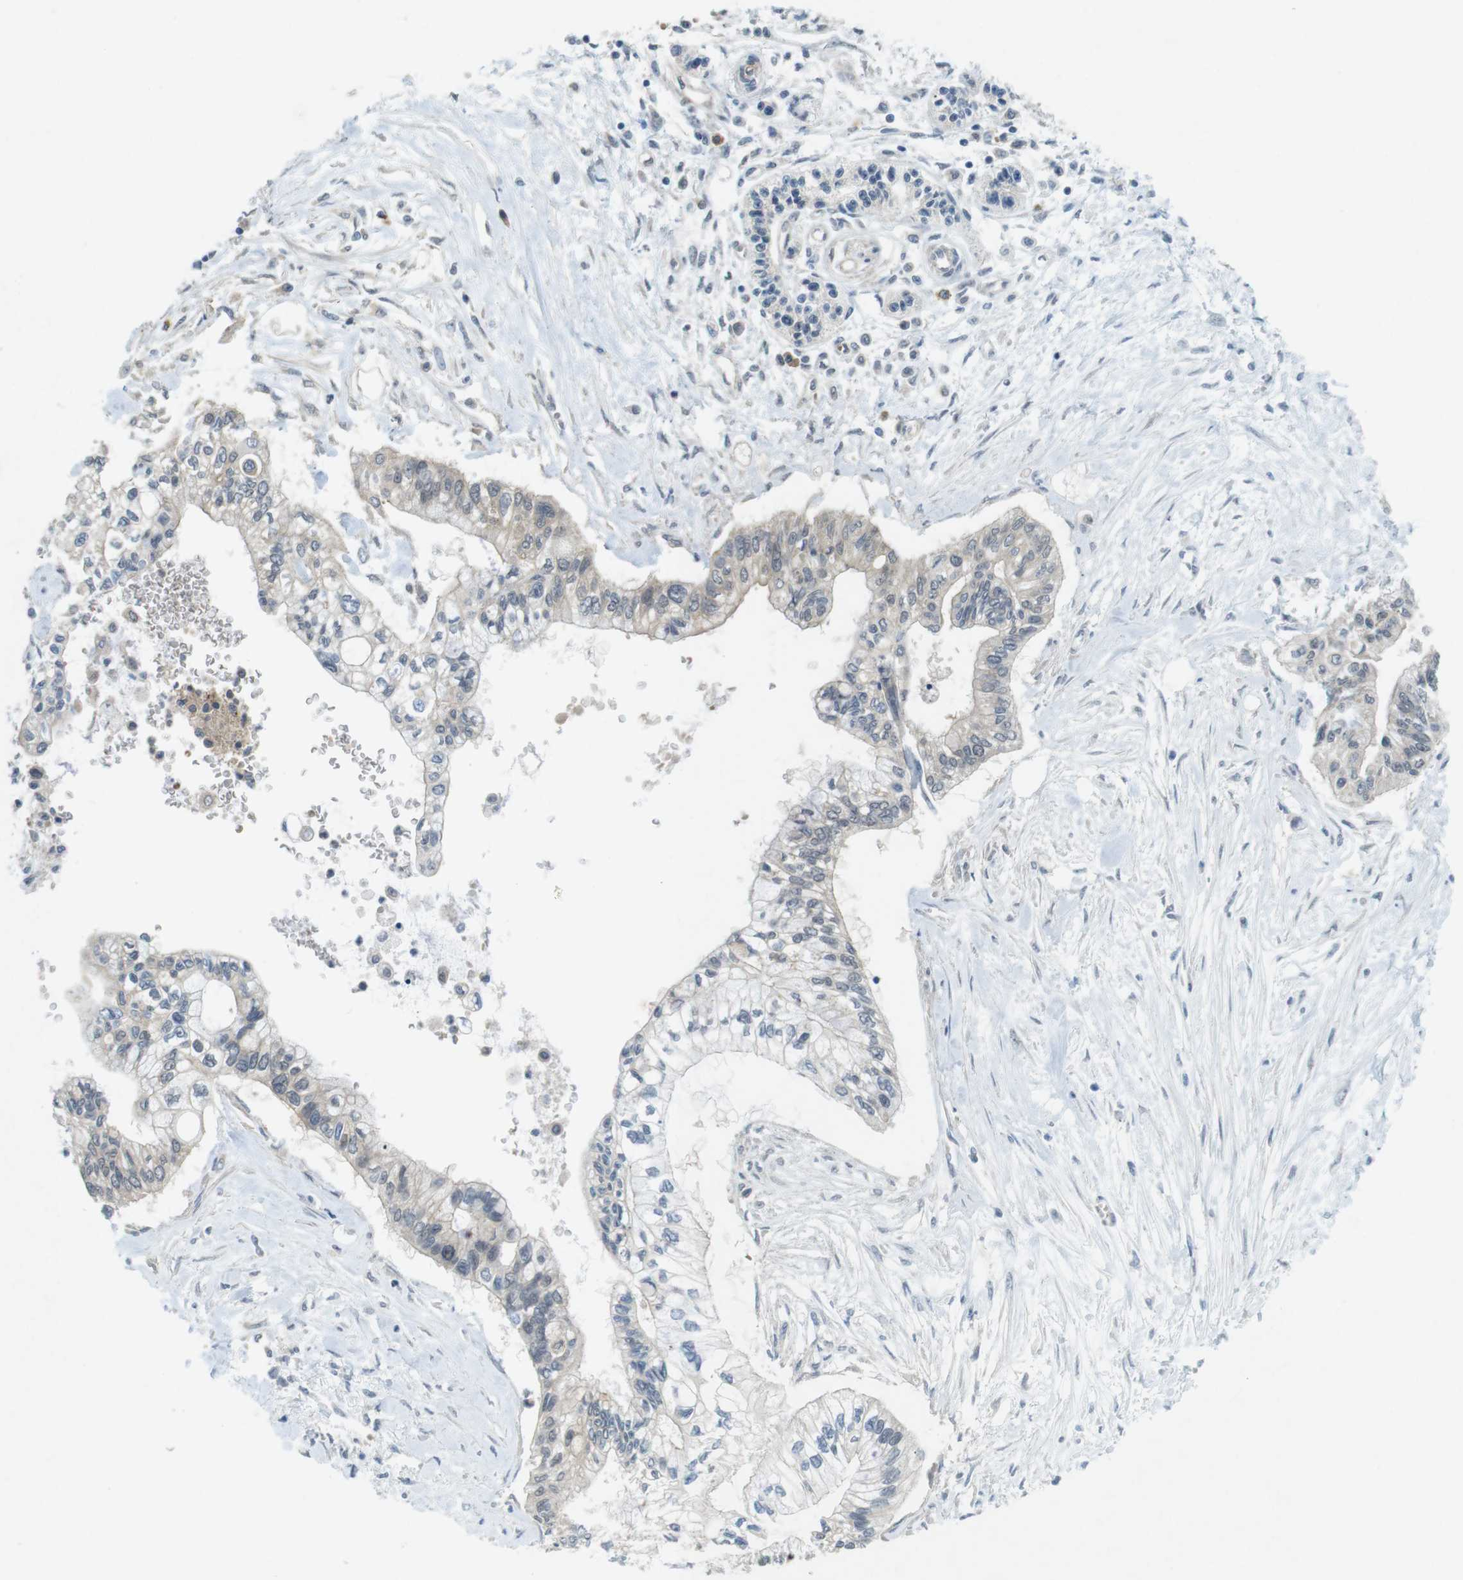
{"staining": {"intensity": "negative", "quantity": "none", "location": "none"}, "tissue": "pancreatic cancer", "cell_type": "Tumor cells", "image_type": "cancer", "snomed": [{"axis": "morphology", "description": "Adenocarcinoma, NOS"}, {"axis": "topography", "description": "Pancreas"}], "caption": "A high-resolution micrograph shows IHC staining of pancreatic cancer (adenocarcinoma), which demonstrates no significant expression in tumor cells.", "gene": "SUGT1", "patient": {"sex": "female", "age": 77}}